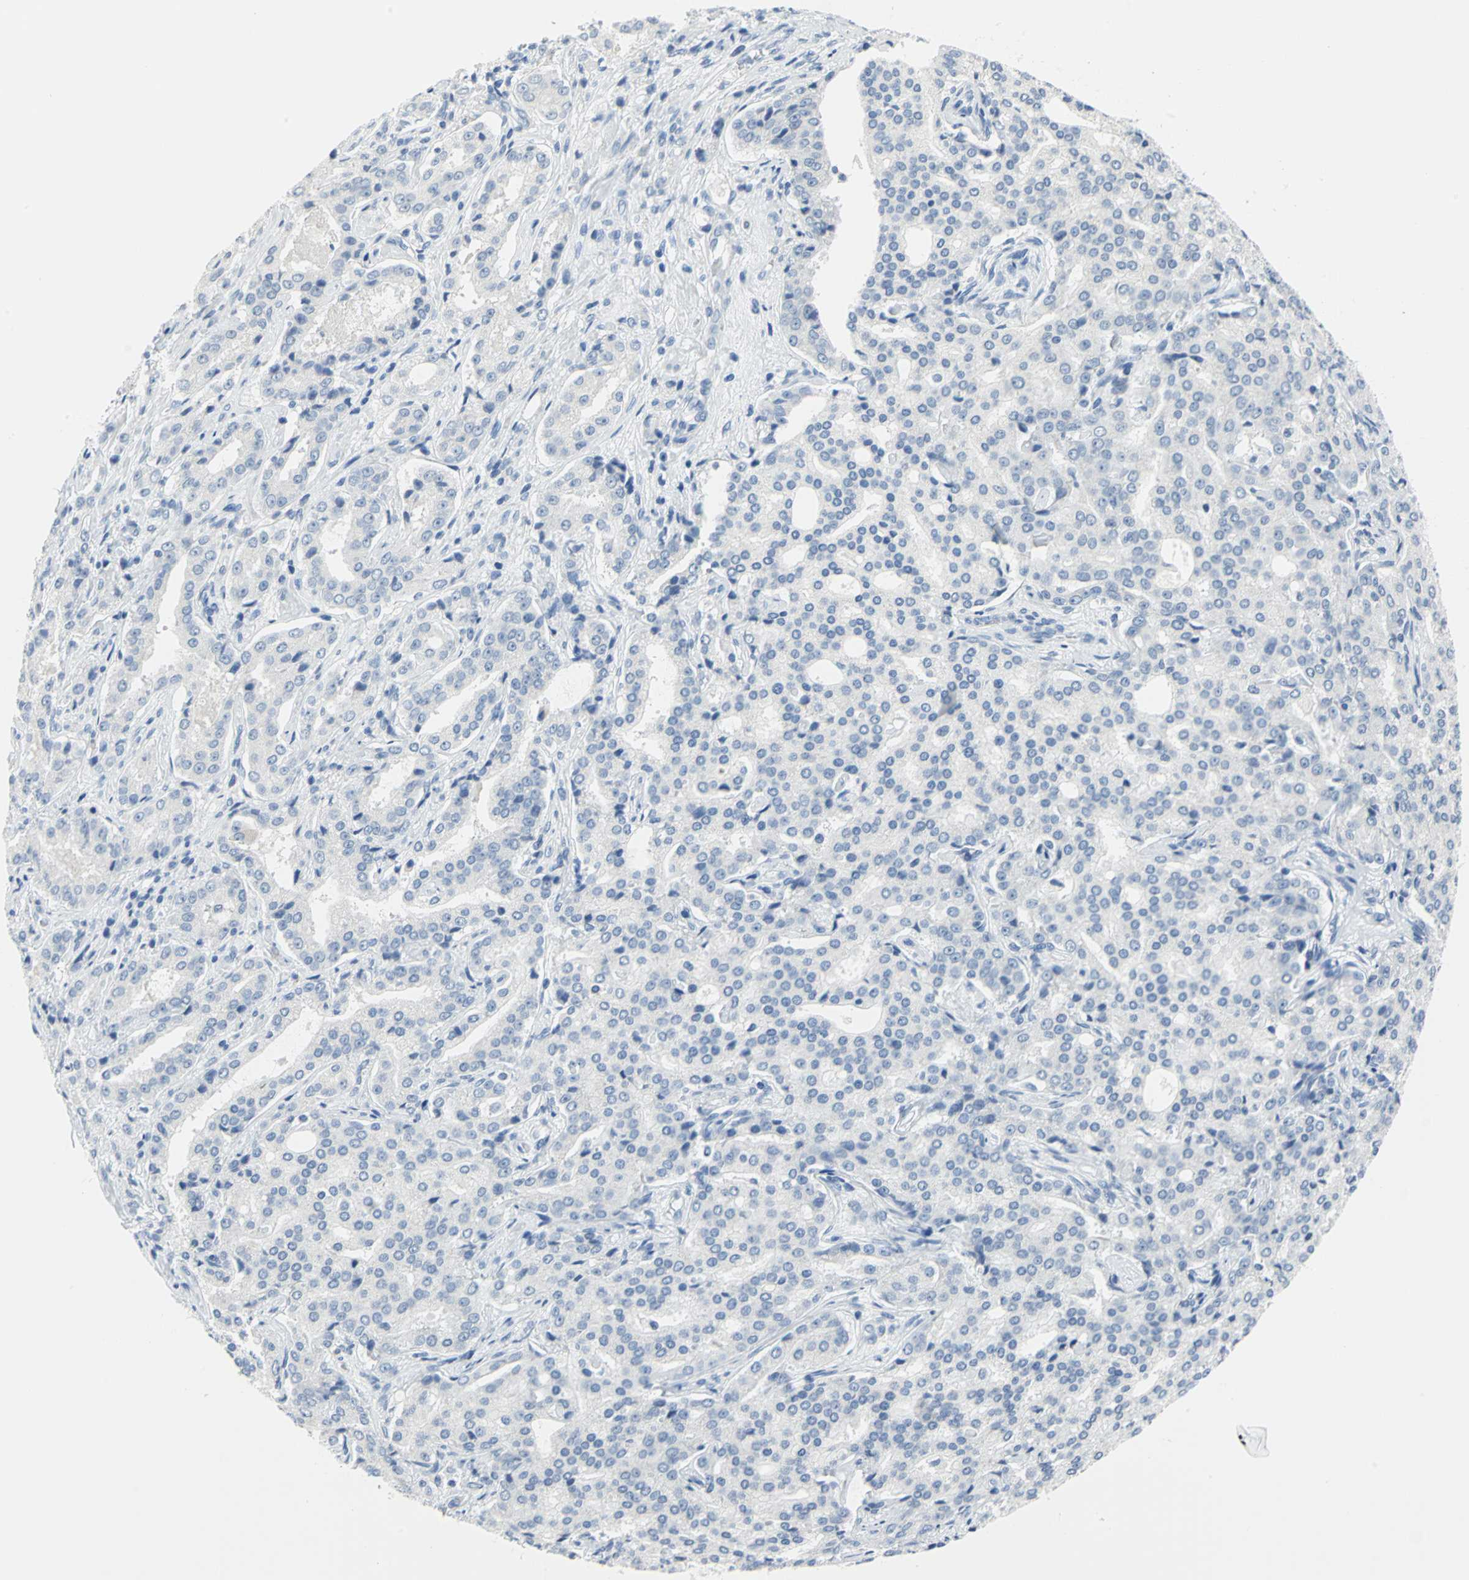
{"staining": {"intensity": "negative", "quantity": "none", "location": "none"}, "tissue": "prostate cancer", "cell_type": "Tumor cells", "image_type": "cancer", "snomed": [{"axis": "morphology", "description": "Adenocarcinoma, High grade"}, {"axis": "topography", "description": "Prostate"}], "caption": "Tumor cells show no significant protein staining in prostate cancer.", "gene": "PKLR", "patient": {"sex": "male", "age": 72}}